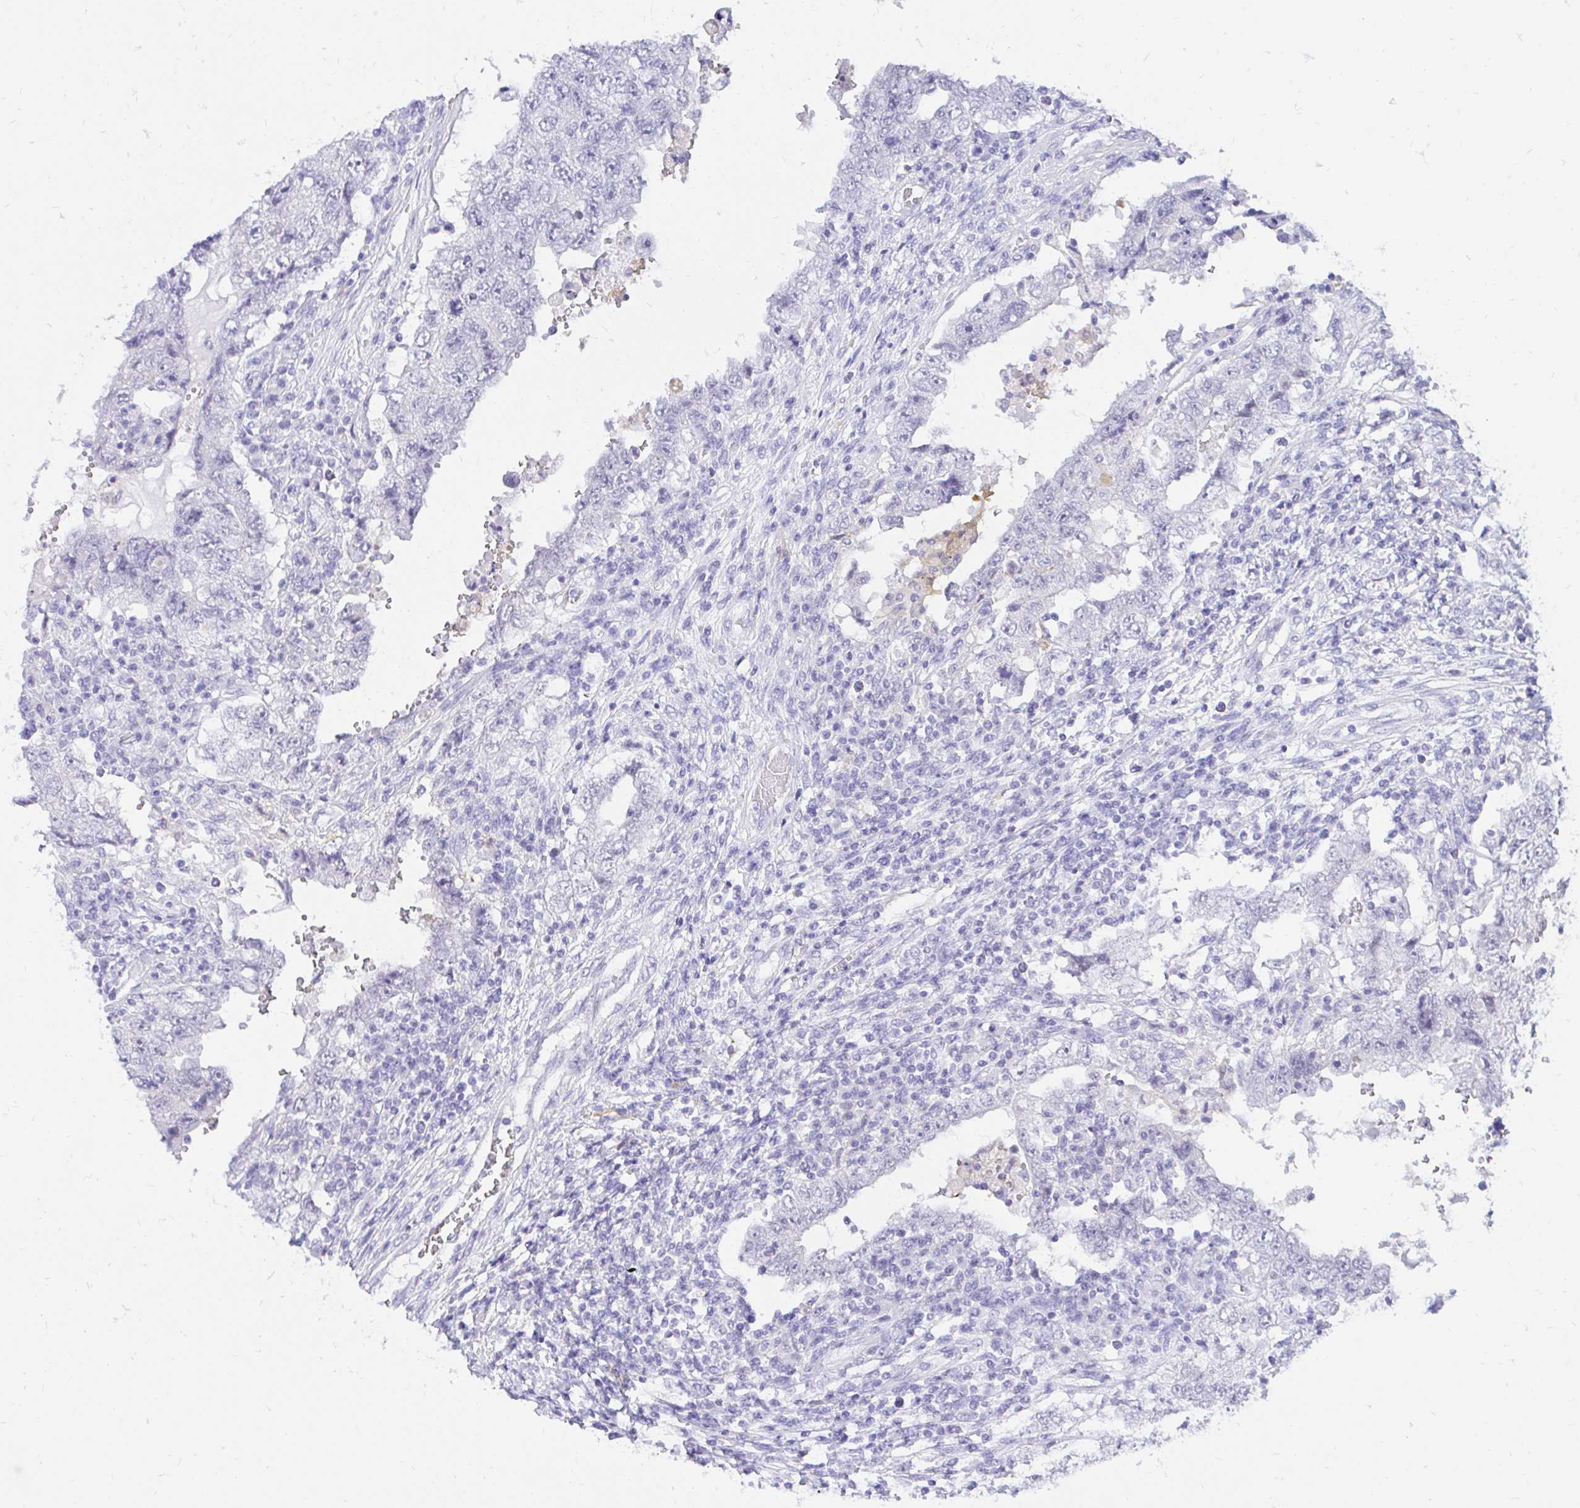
{"staining": {"intensity": "negative", "quantity": "none", "location": "none"}, "tissue": "testis cancer", "cell_type": "Tumor cells", "image_type": "cancer", "snomed": [{"axis": "morphology", "description": "Carcinoma, Embryonal, NOS"}, {"axis": "topography", "description": "Testis"}], "caption": "High power microscopy histopathology image of an immunohistochemistry (IHC) image of testis cancer (embryonal carcinoma), revealing no significant expression in tumor cells.", "gene": "FATE1", "patient": {"sex": "male", "age": 26}}